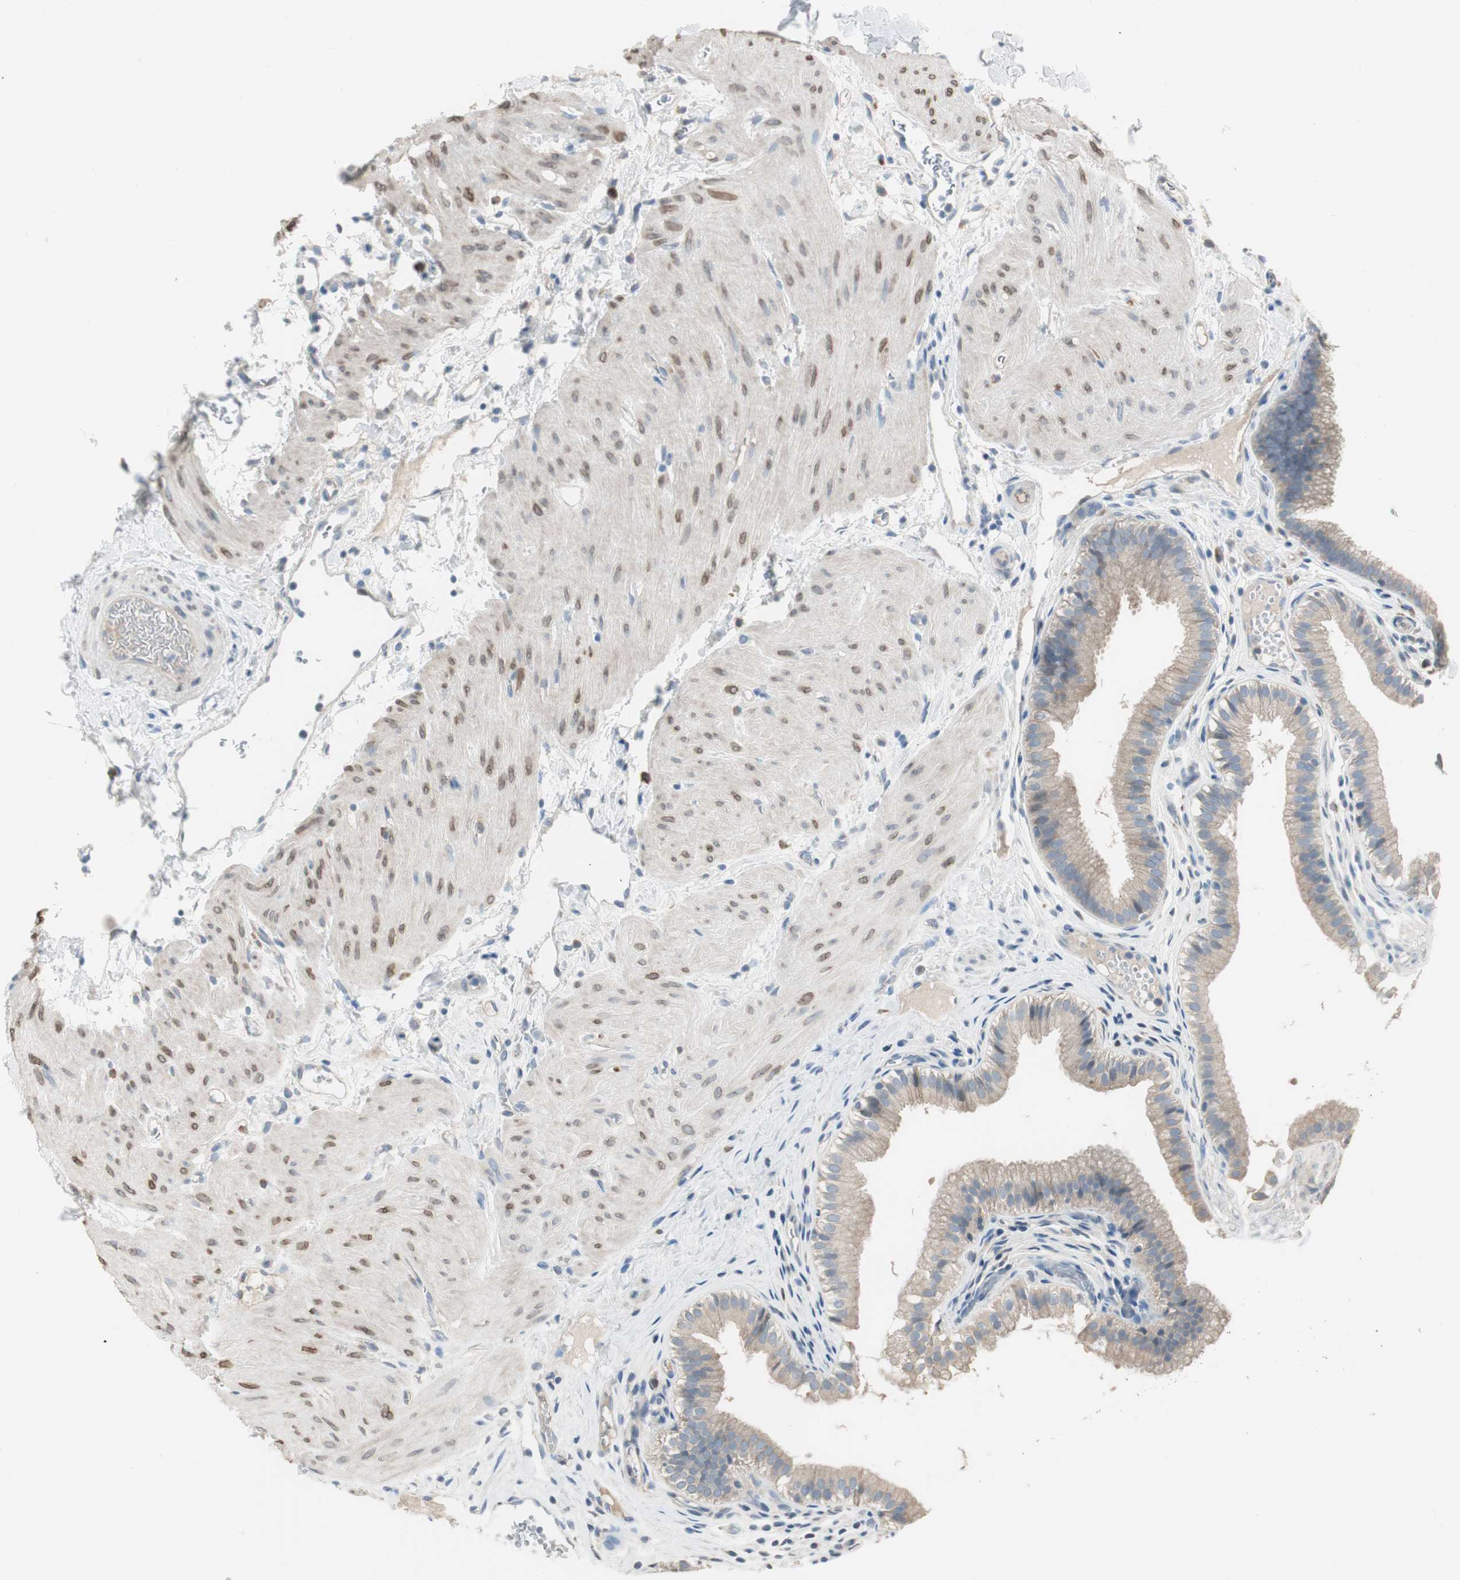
{"staining": {"intensity": "weak", "quantity": ">75%", "location": "cytoplasmic/membranous"}, "tissue": "gallbladder", "cell_type": "Glandular cells", "image_type": "normal", "snomed": [{"axis": "morphology", "description": "Normal tissue, NOS"}, {"axis": "topography", "description": "Gallbladder"}], "caption": "Protein positivity by IHC displays weak cytoplasmic/membranous positivity in approximately >75% of glandular cells in normal gallbladder.", "gene": "SPINK4", "patient": {"sex": "female", "age": 26}}